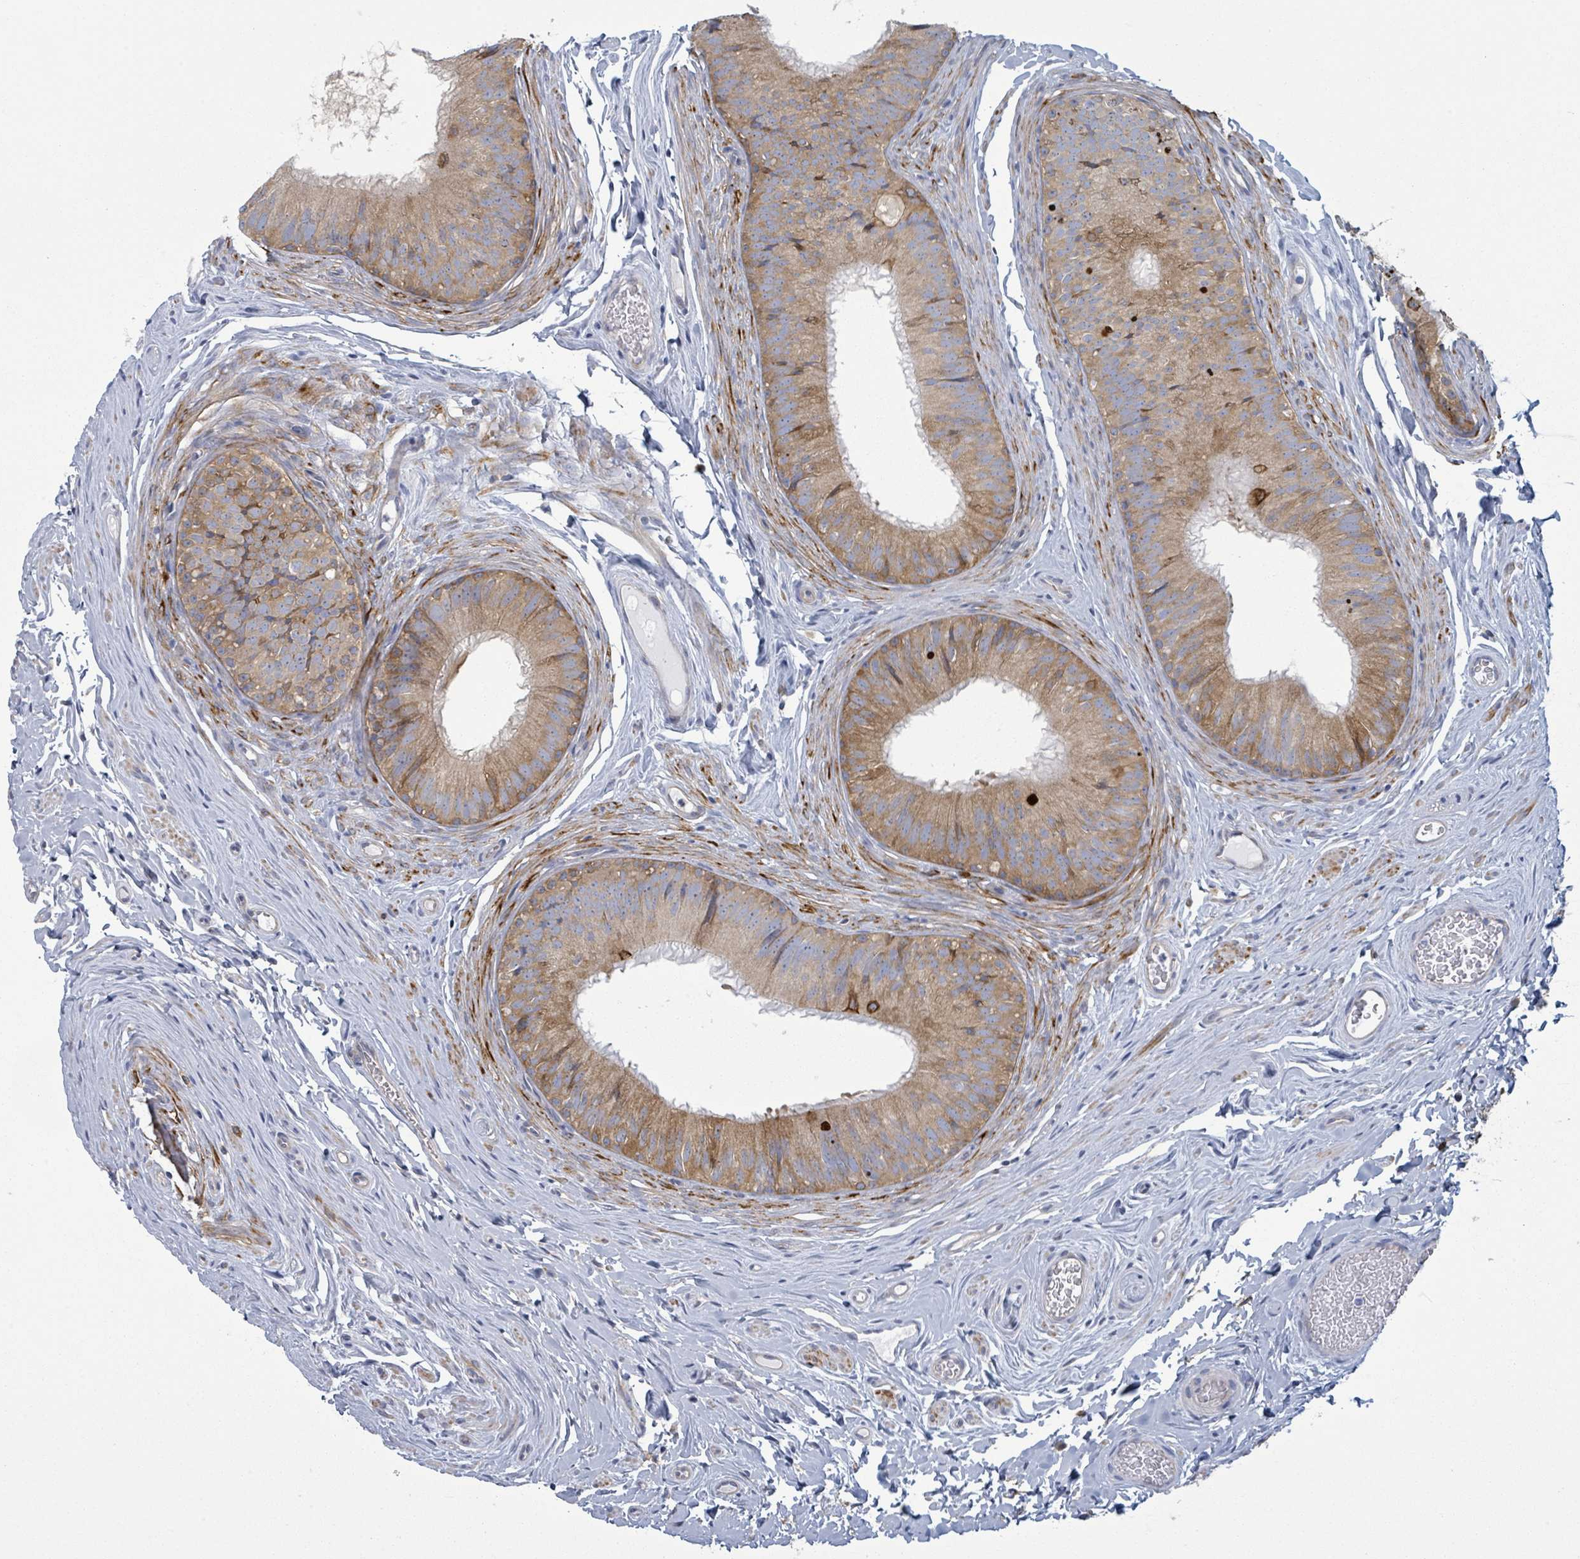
{"staining": {"intensity": "moderate", "quantity": "25%-75%", "location": "cytoplasmic/membranous"}, "tissue": "epididymis", "cell_type": "Glandular cells", "image_type": "normal", "snomed": [{"axis": "morphology", "description": "Normal tissue, NOS"}, {"axis": "topography", "description": "Epididymis, spermatic cord, NOS"}], "caption": "Approximately 25%-75% of glandular cells in benign human epididymis exhibit moderate cytoplasmic/membranous protein expression as visualized by brown immunohistochemical staining.", "gene": "COL13A1", "patient": {"sex": "male", "age": 25}}